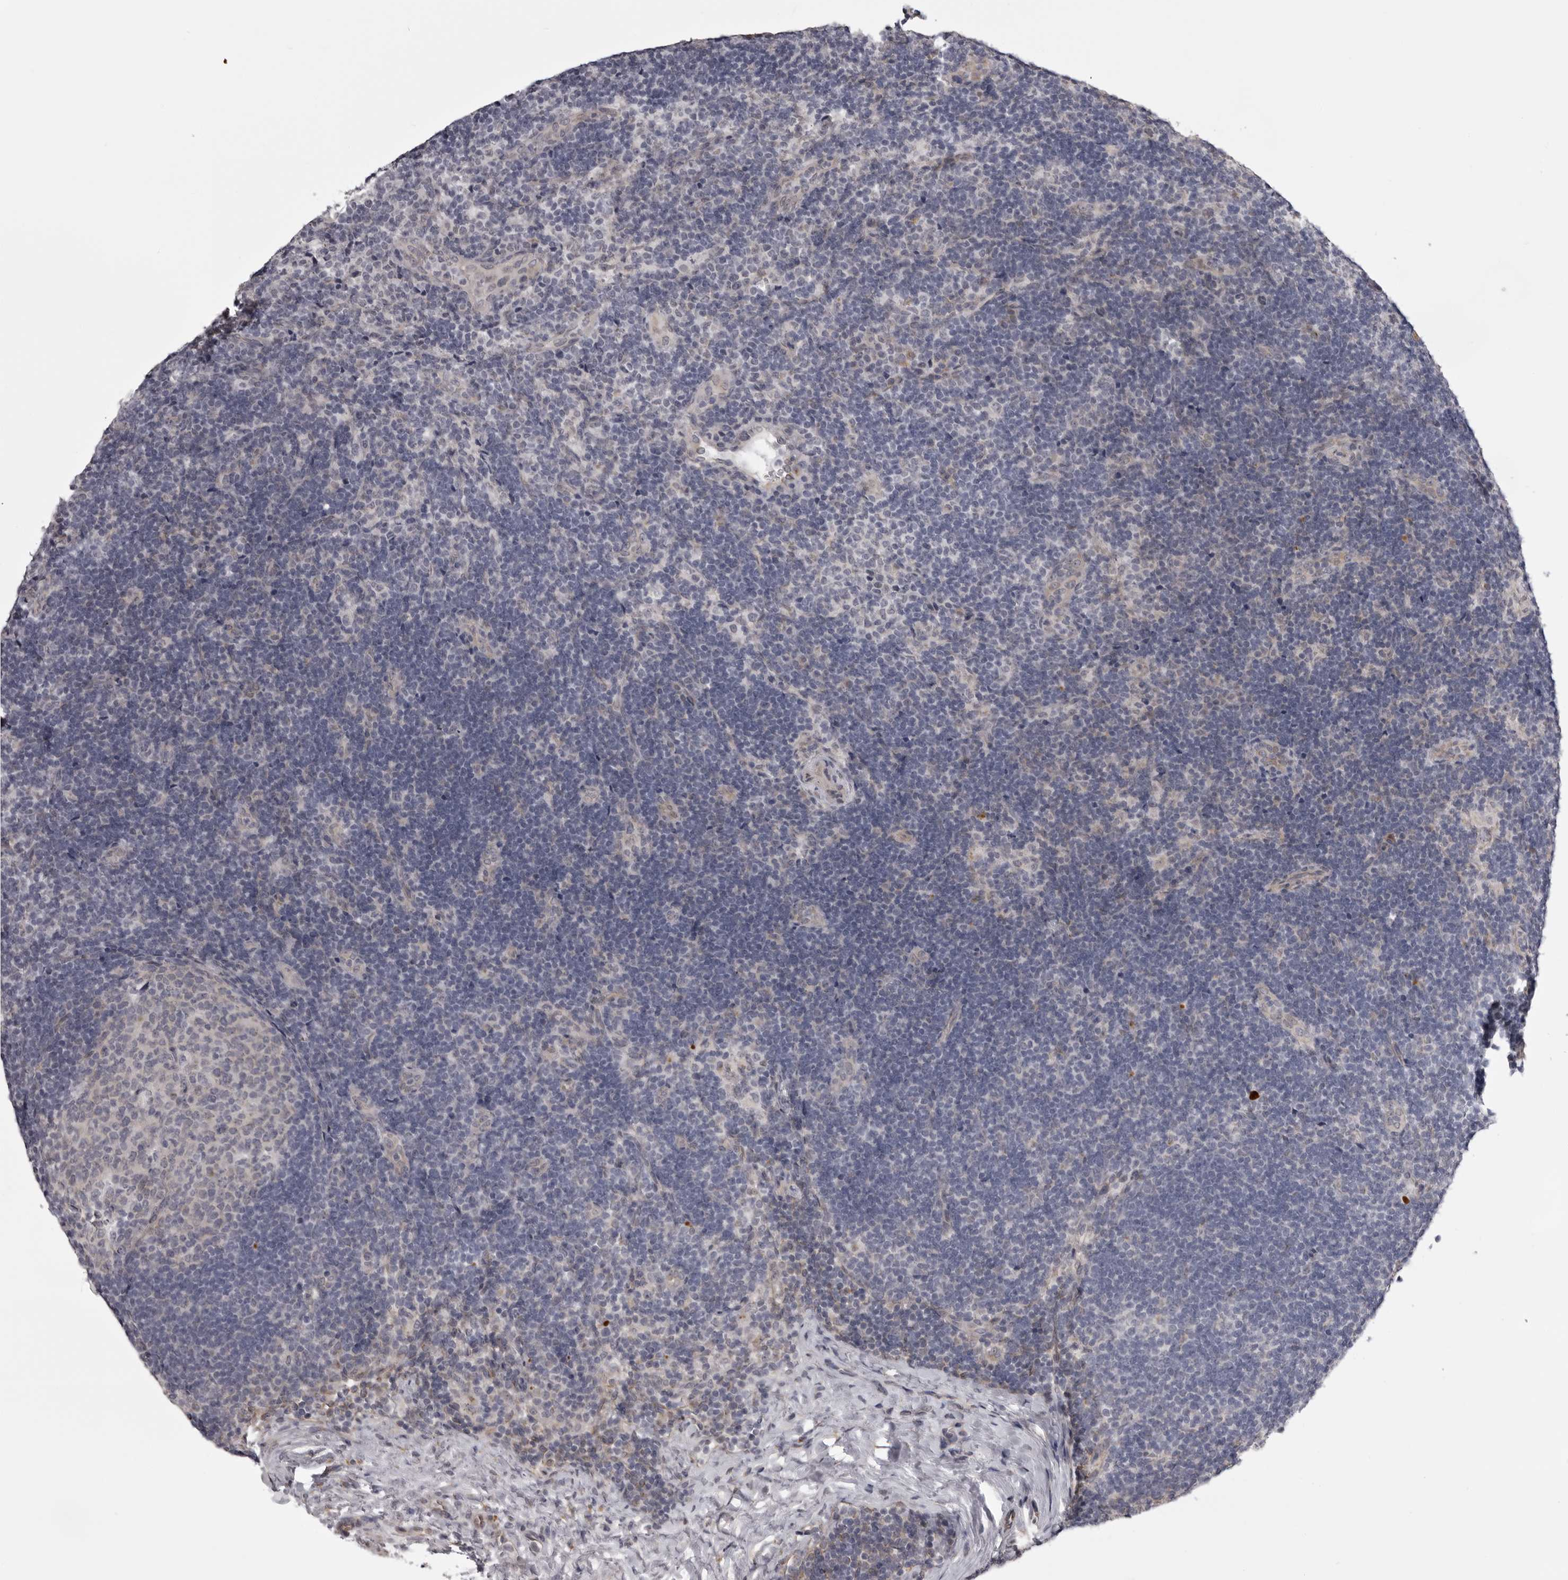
{"staining": {"intensity": "negative", "quantity": "none", "location": "none"}, "tissue": "lymph node", "cell_type": "Germinal center cells", "image_type": "normal", "snomed": [{"axis": "morphology", "description": "Normal tissue, NOS"}, {"axis": "topography", "description": "Lymph node"}], "caption": "Photomicrograph shows no significant protein staining in germinal center cells of benign lymph node. Nuclei are stained in blue.", "gene": "EPHA10", "patient": {"sex": "female", "age": 22}}